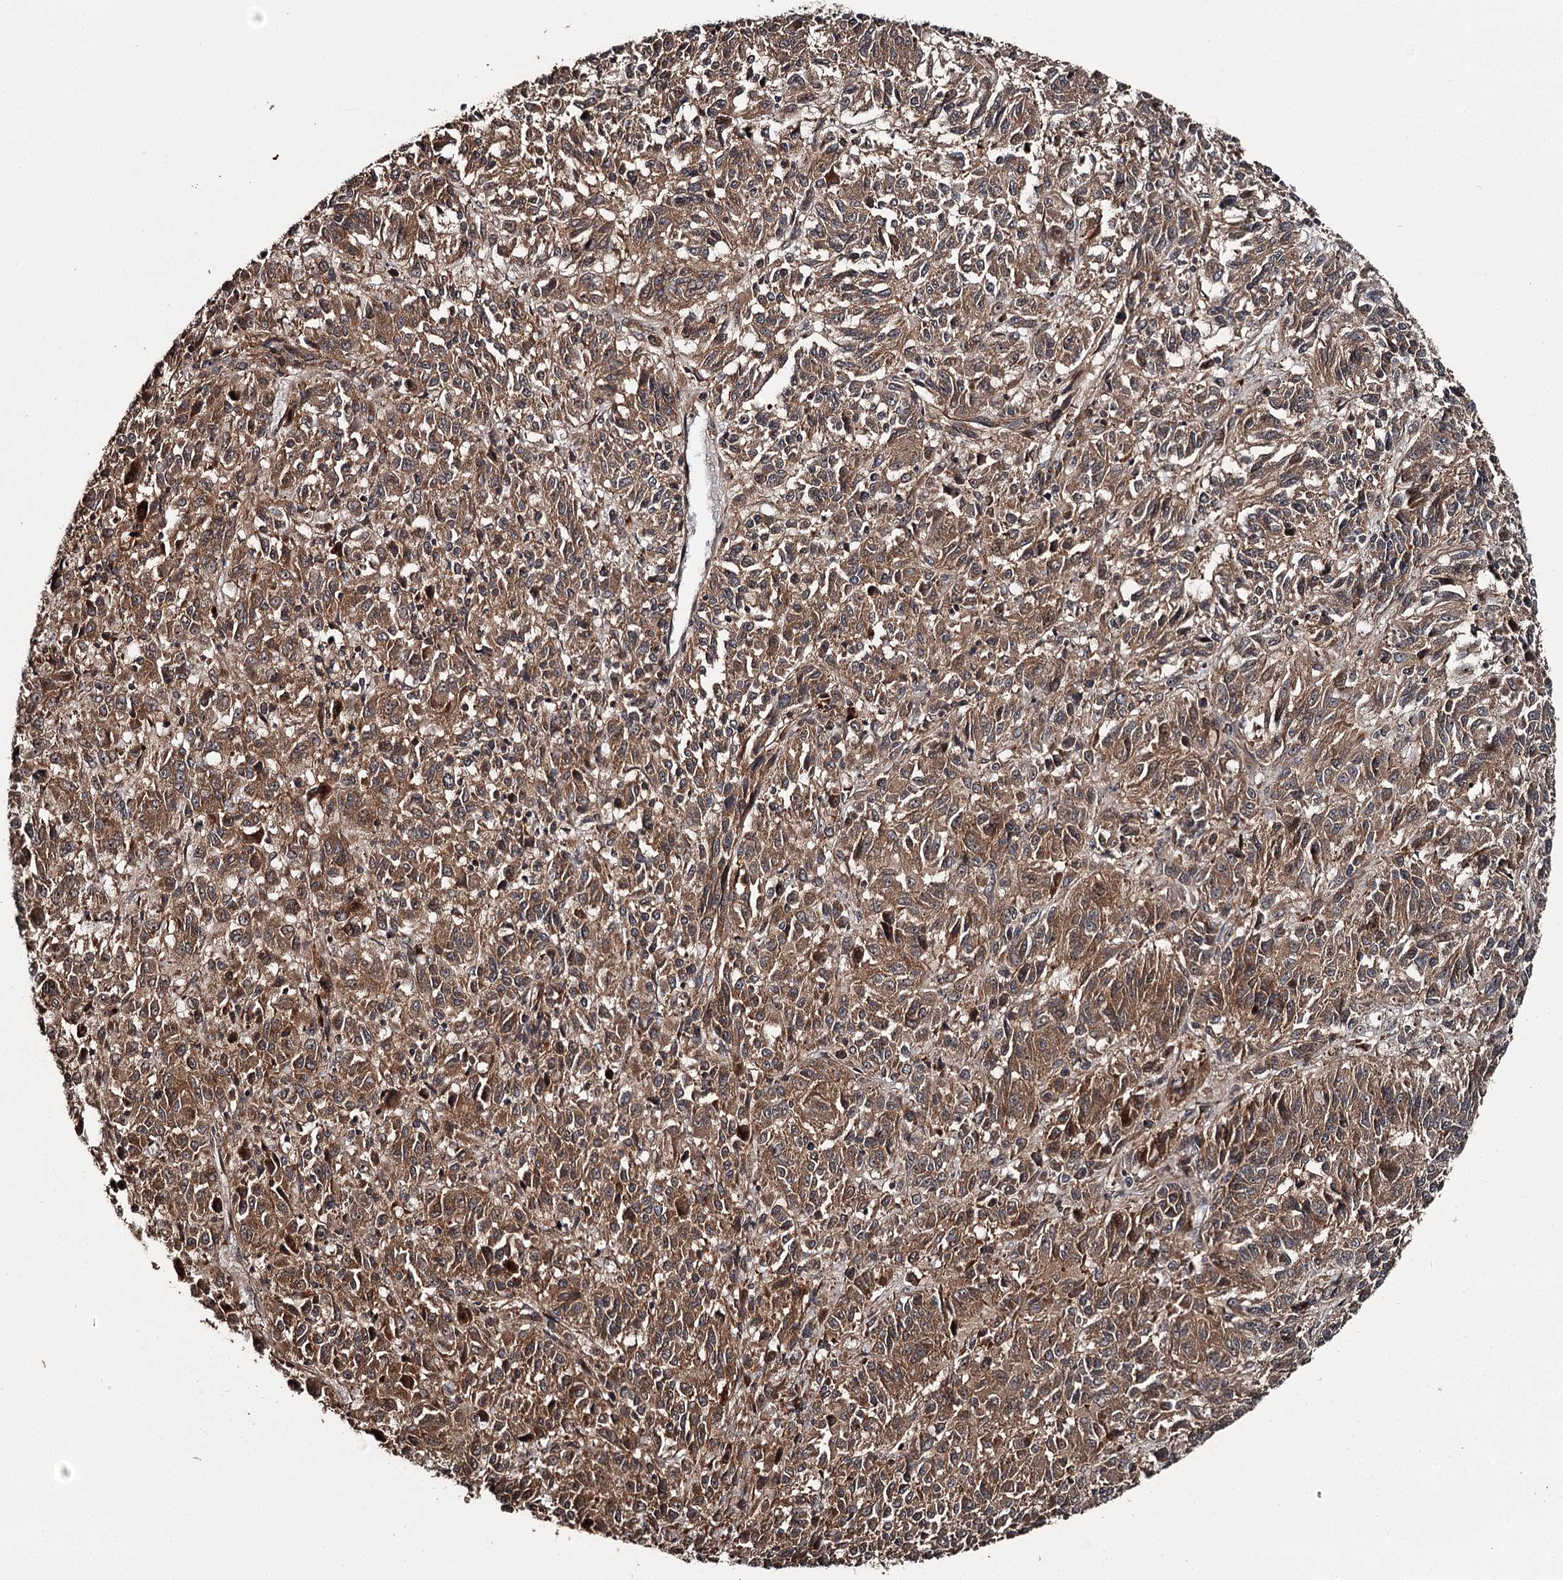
{"staining": {"intensity": "moderate", "quantity": ">75%", "location": "cytoplasmic/membranous"}, "tissue": "melanoma", "cell_type": "Tumor cells", "image_type": "cancer", "snomed": [{"axis": "morphology", "description": "Malignant melanoma, Metastatic site"}, {"axis": "topography", "description": "Lung"}], "caption": "Immunohistochemical staining of malignant melanoma (metastatic site) reveals medium levels of moderate cytoplasmic/membranous protein staining in about >75% of tumor cells.", "gene": "RAB21", "patient": {"sex": "male", "age": 64}}